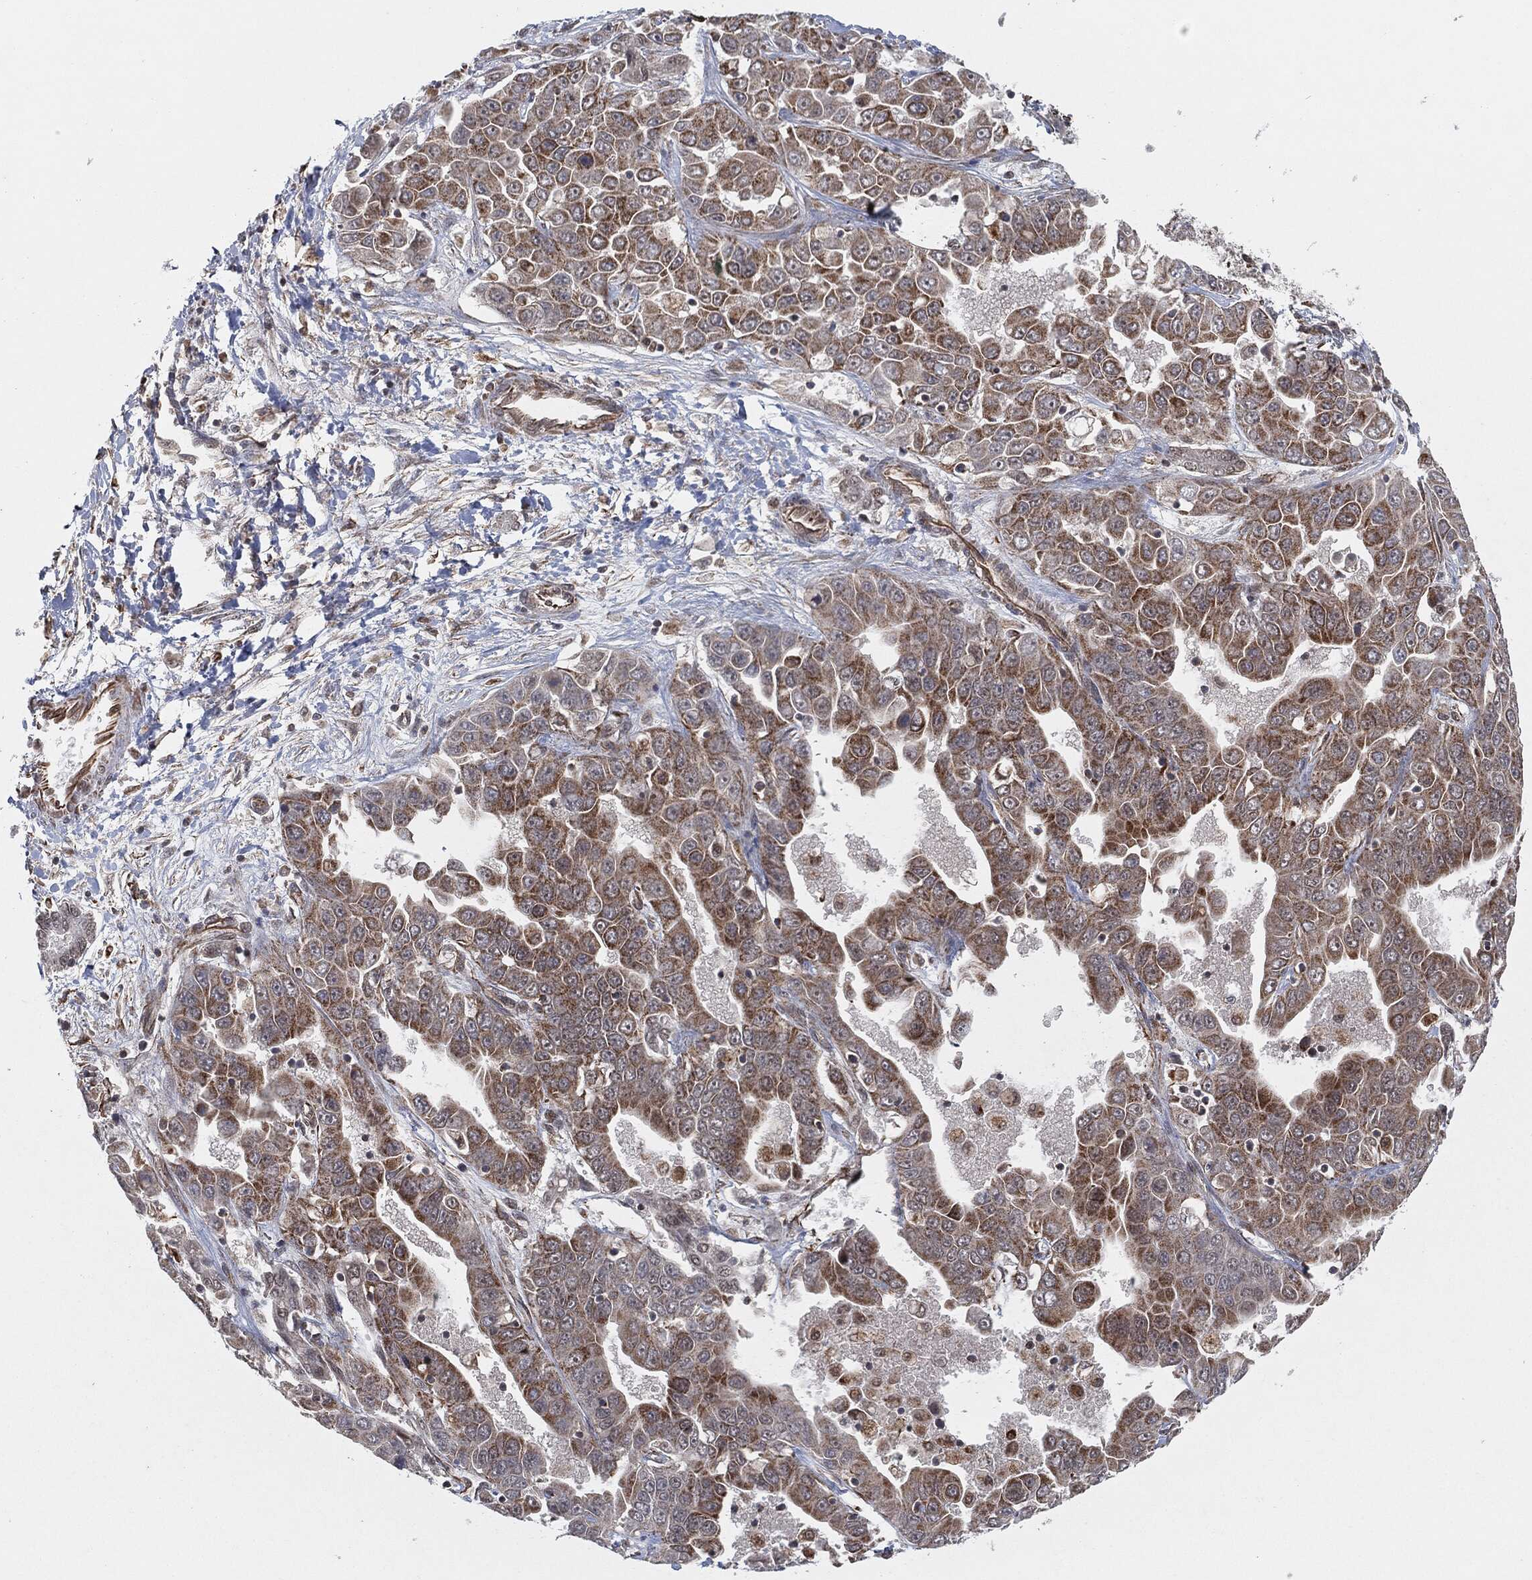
{"staining": {"intensity": "moderate", "quantity": "25%-75%", "location": "cytoplasmic/membranous"}, "tissue": "liver cancer", "cell_type": "Tumor cells", "image_type": "cancer", "snomed": [{"axis": "morphology", "description": "Cholangiocarcinoma"}, {"axis": "topography", "description": "Liver"}], "caption": "Liver cholangiocarcinoma tissue shows moderate cytoplasmic/membranous expression in about 25%-75% of tumor cells", "gene": "TP53RK", "patient": {"sex": "female", "age": 52}}